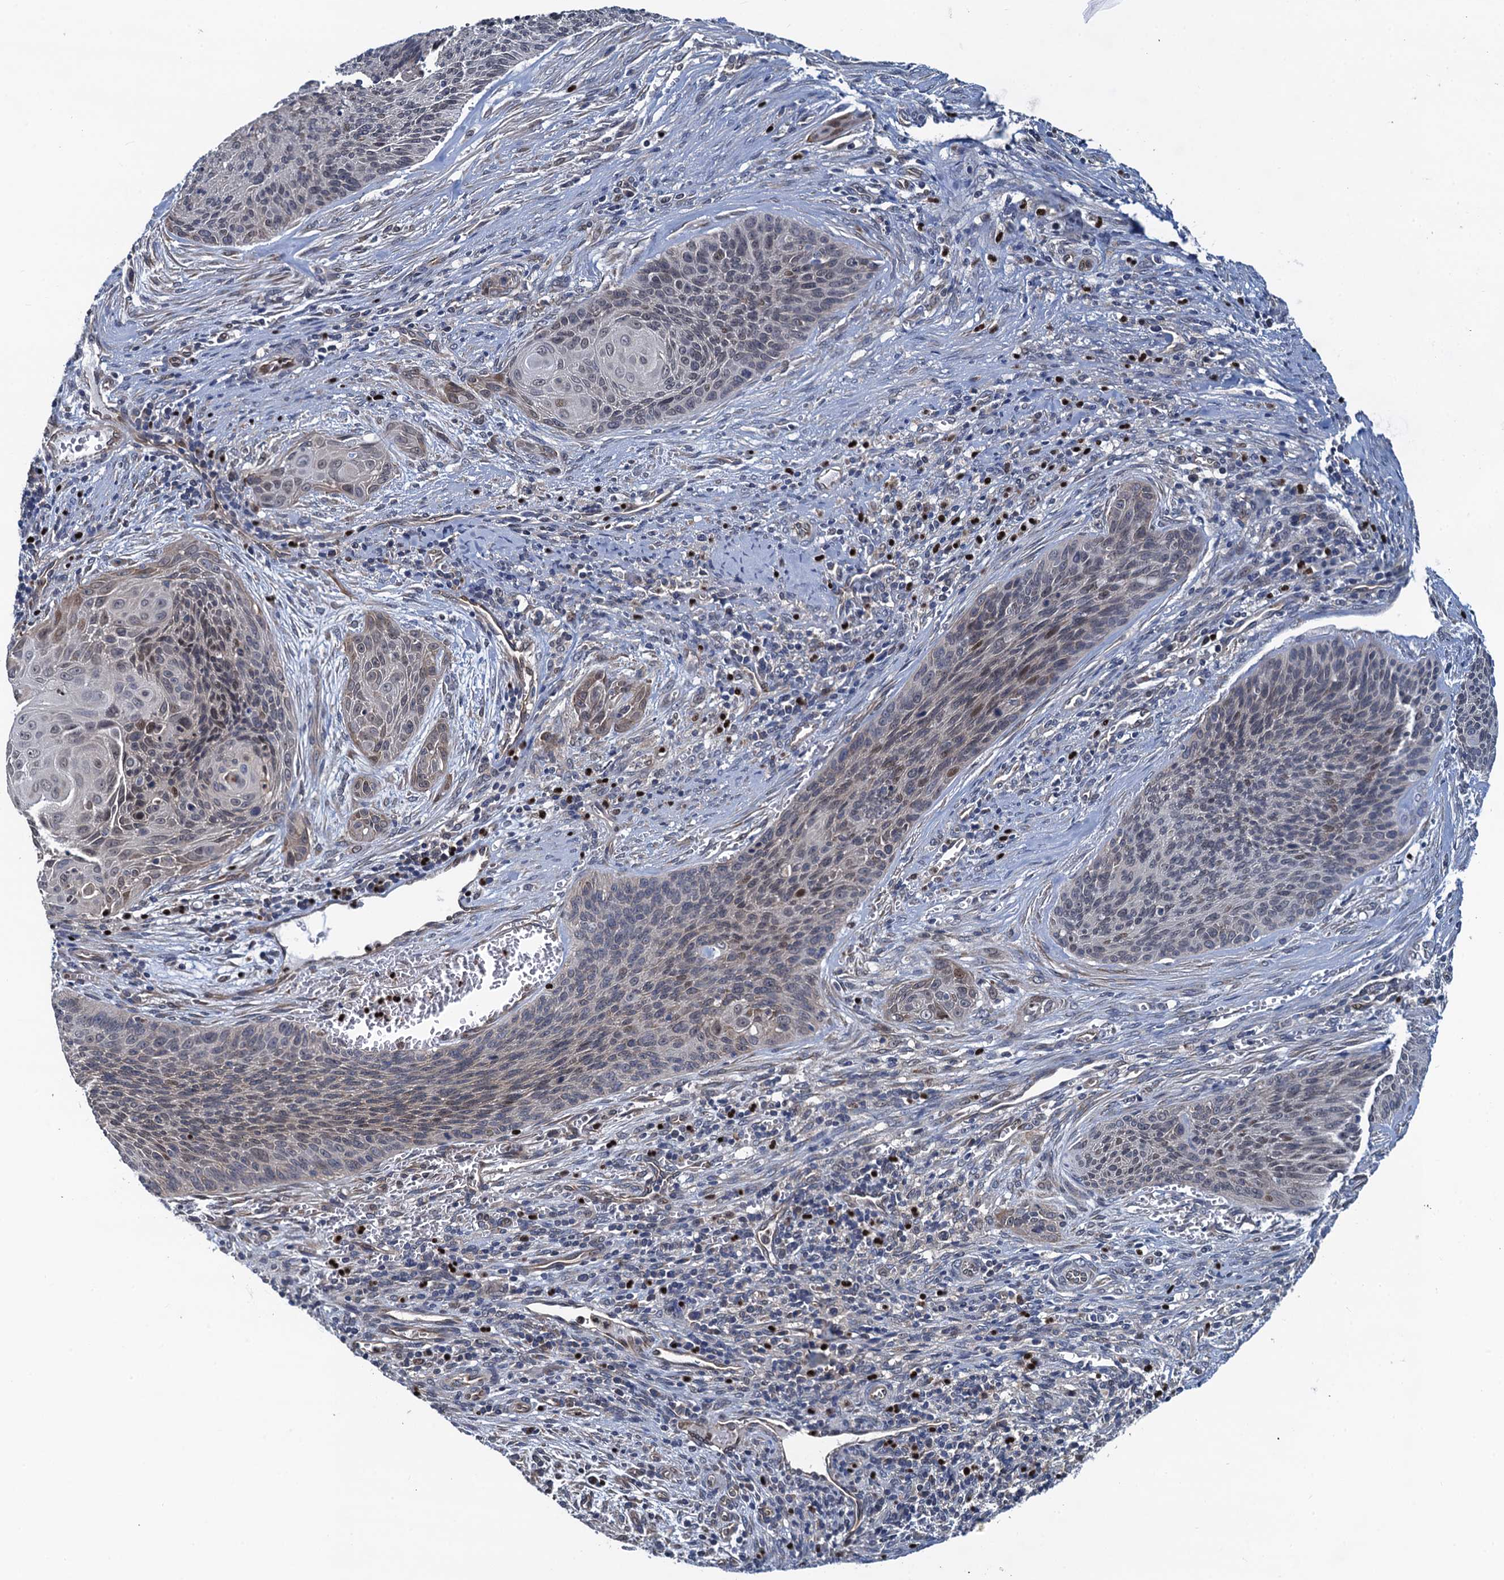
{"staining": {"intensity": "moderate", "quantity": "<25%", "location": "nuclear"}, "tissue": "cervical cancer", "cell_type": "Tumor cells", "image_type": "cancer", "snomed": [{"axis": "morphology", "description": "Squamous cell carcinoma, NOS"}, {"axis": "topography", "description": "Cervix"}], "caption": "Protein expression by IHC displays moderate nuclear expression in about <25% of tumor cells in cervical cancer. Immunohistochemistry stains the protein in brown and the nuclei are stained blue.", "gene": "RNF125", "patient": {"sex": "female", "age": 55}}